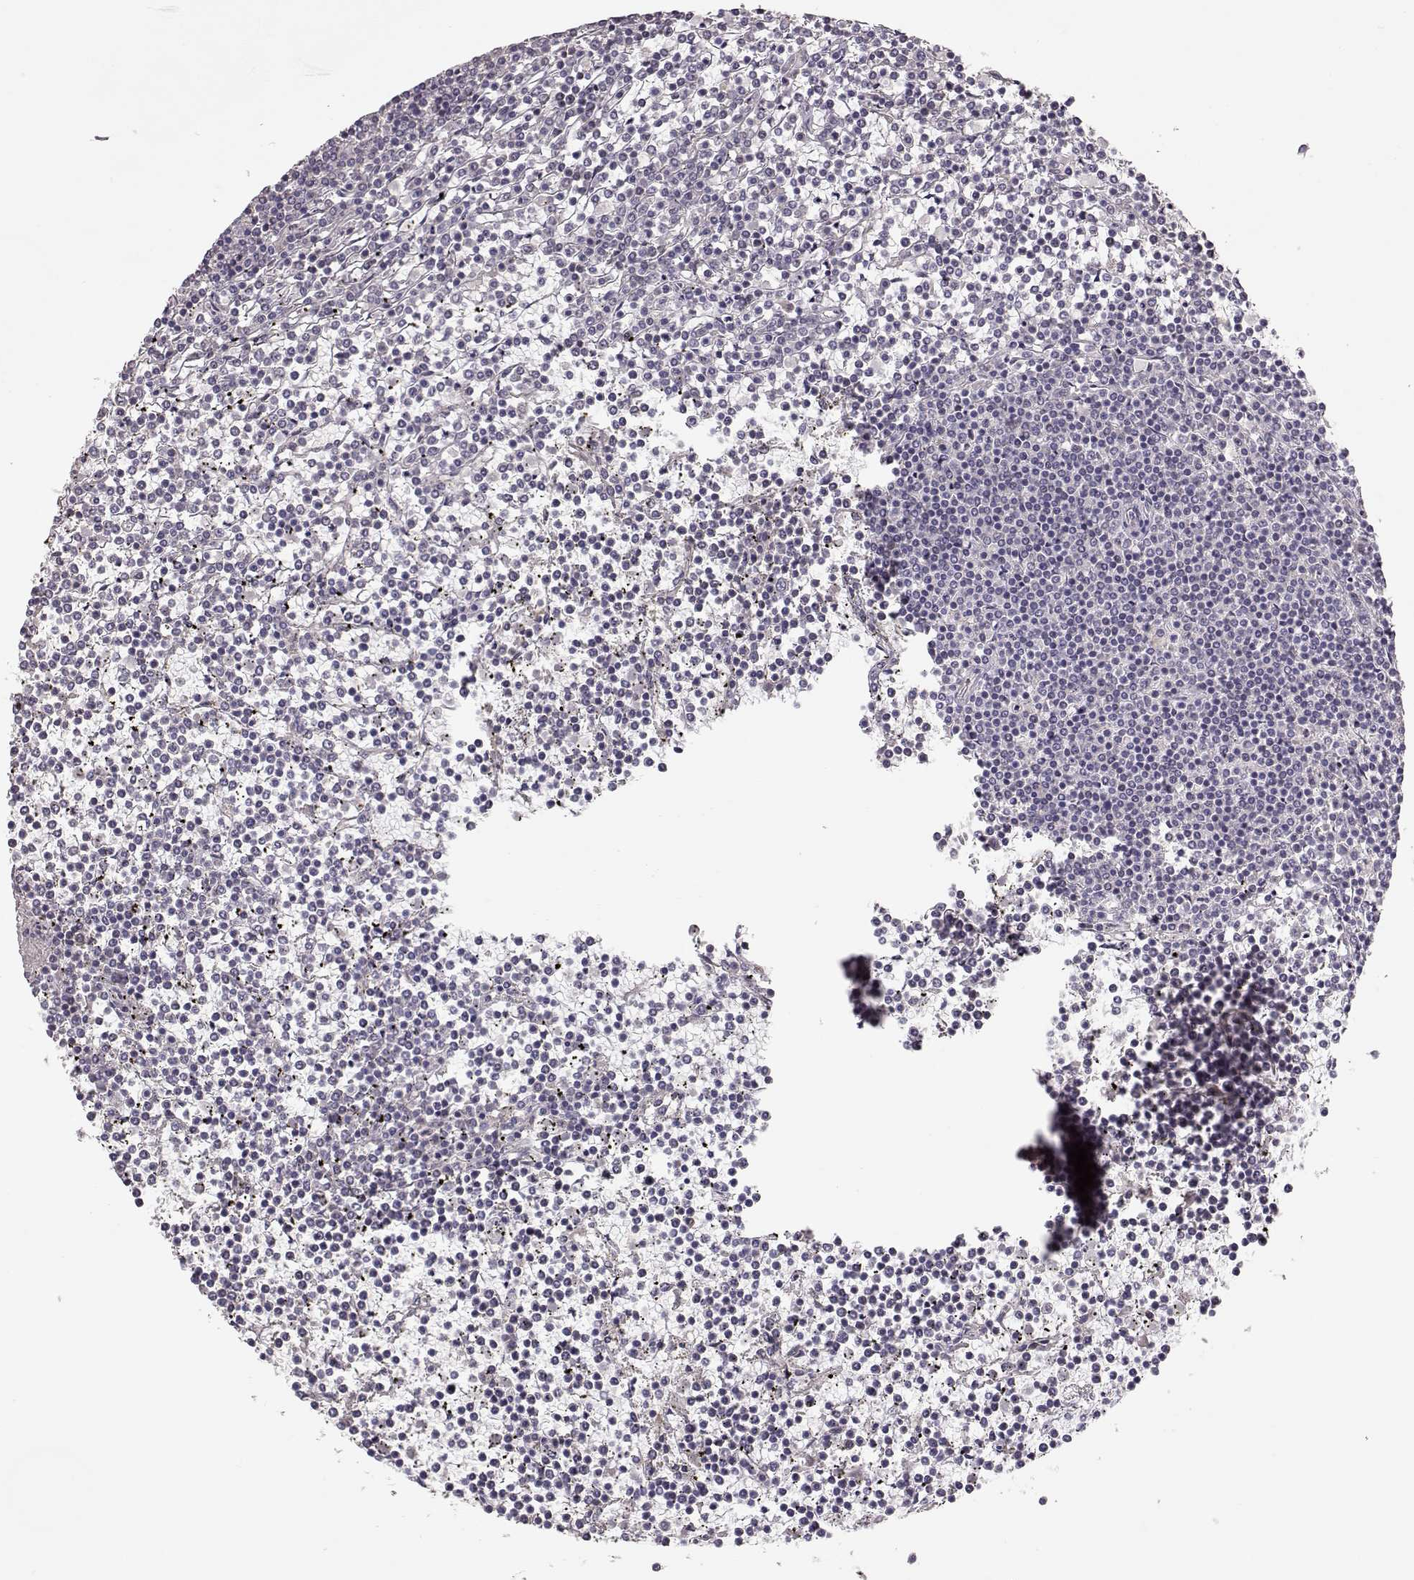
{"staining": {"intensity": "negative", "quantity": "none", "location": "none"}, "tissue": "lymphoma", "cell_type": "Tumor cells", "image_type": "cancer", "snomed": [{"axis": "morphology", "description": "Malignant lymphoma, non-Hodgkin's type, Low grade"}, {"axis": "topography", "description": "Spleen"}], "caption": "Lymphoma was stained to show a protein in brown. There is no significant staining in tumor cells. (DAB immunohistochemistry (IHC), high magnification).", "gene": "PNMT", "patient": {"sex": "female", "age": 19}}